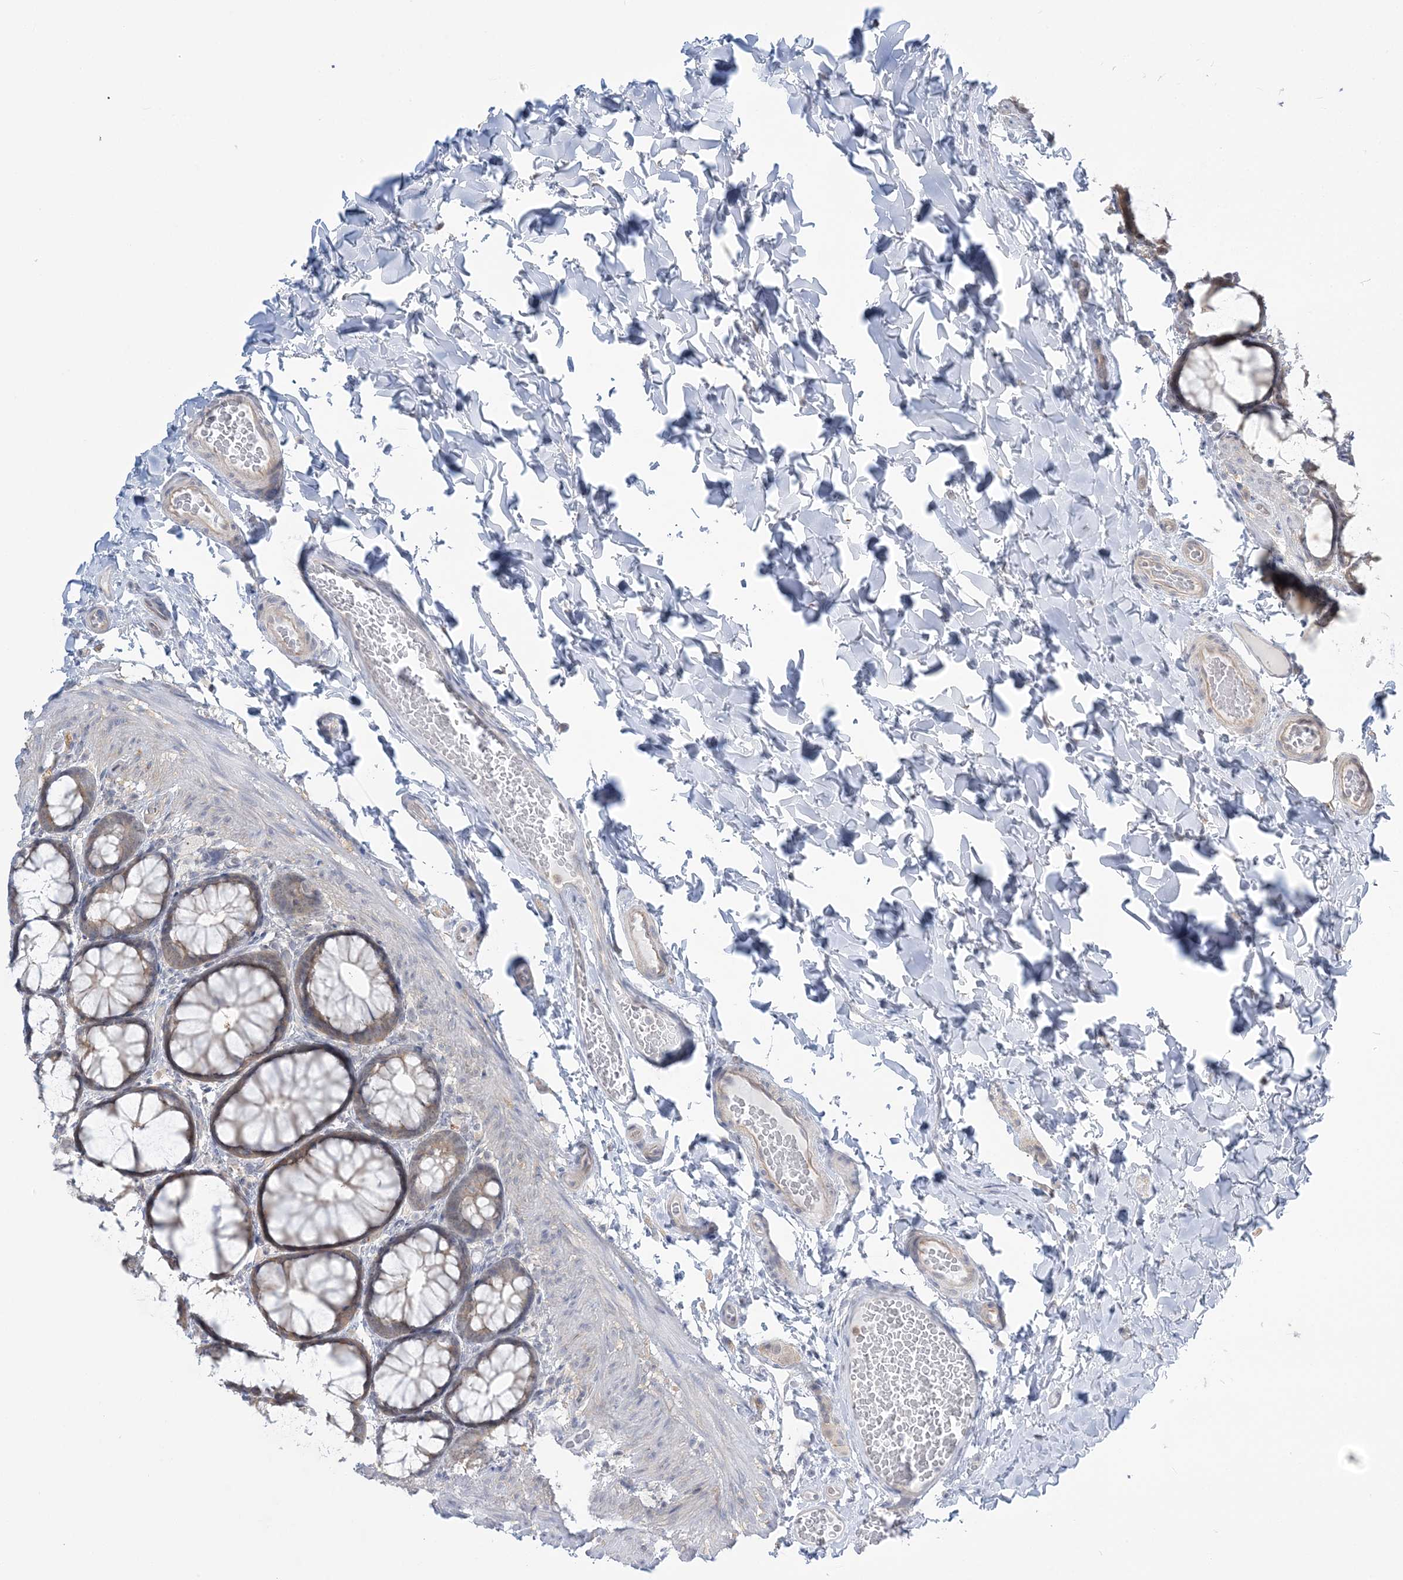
{"staining": {"intensity": "negative", "quantity": "none", "location": "none"}, "tissue": "colon", "cell_type": "Endothelial cells", "image_type": "normal", "snomed": [{"axis": "morphology", "description": "Normal tissue, NOS"}, {"axis": "topography", "description": "Colon"}], "caption": "The photomicrograph shows no staining of endothelial cells in normal colon.", "gene": "THADA", "patient": {"sex": "male", "age": 47}}